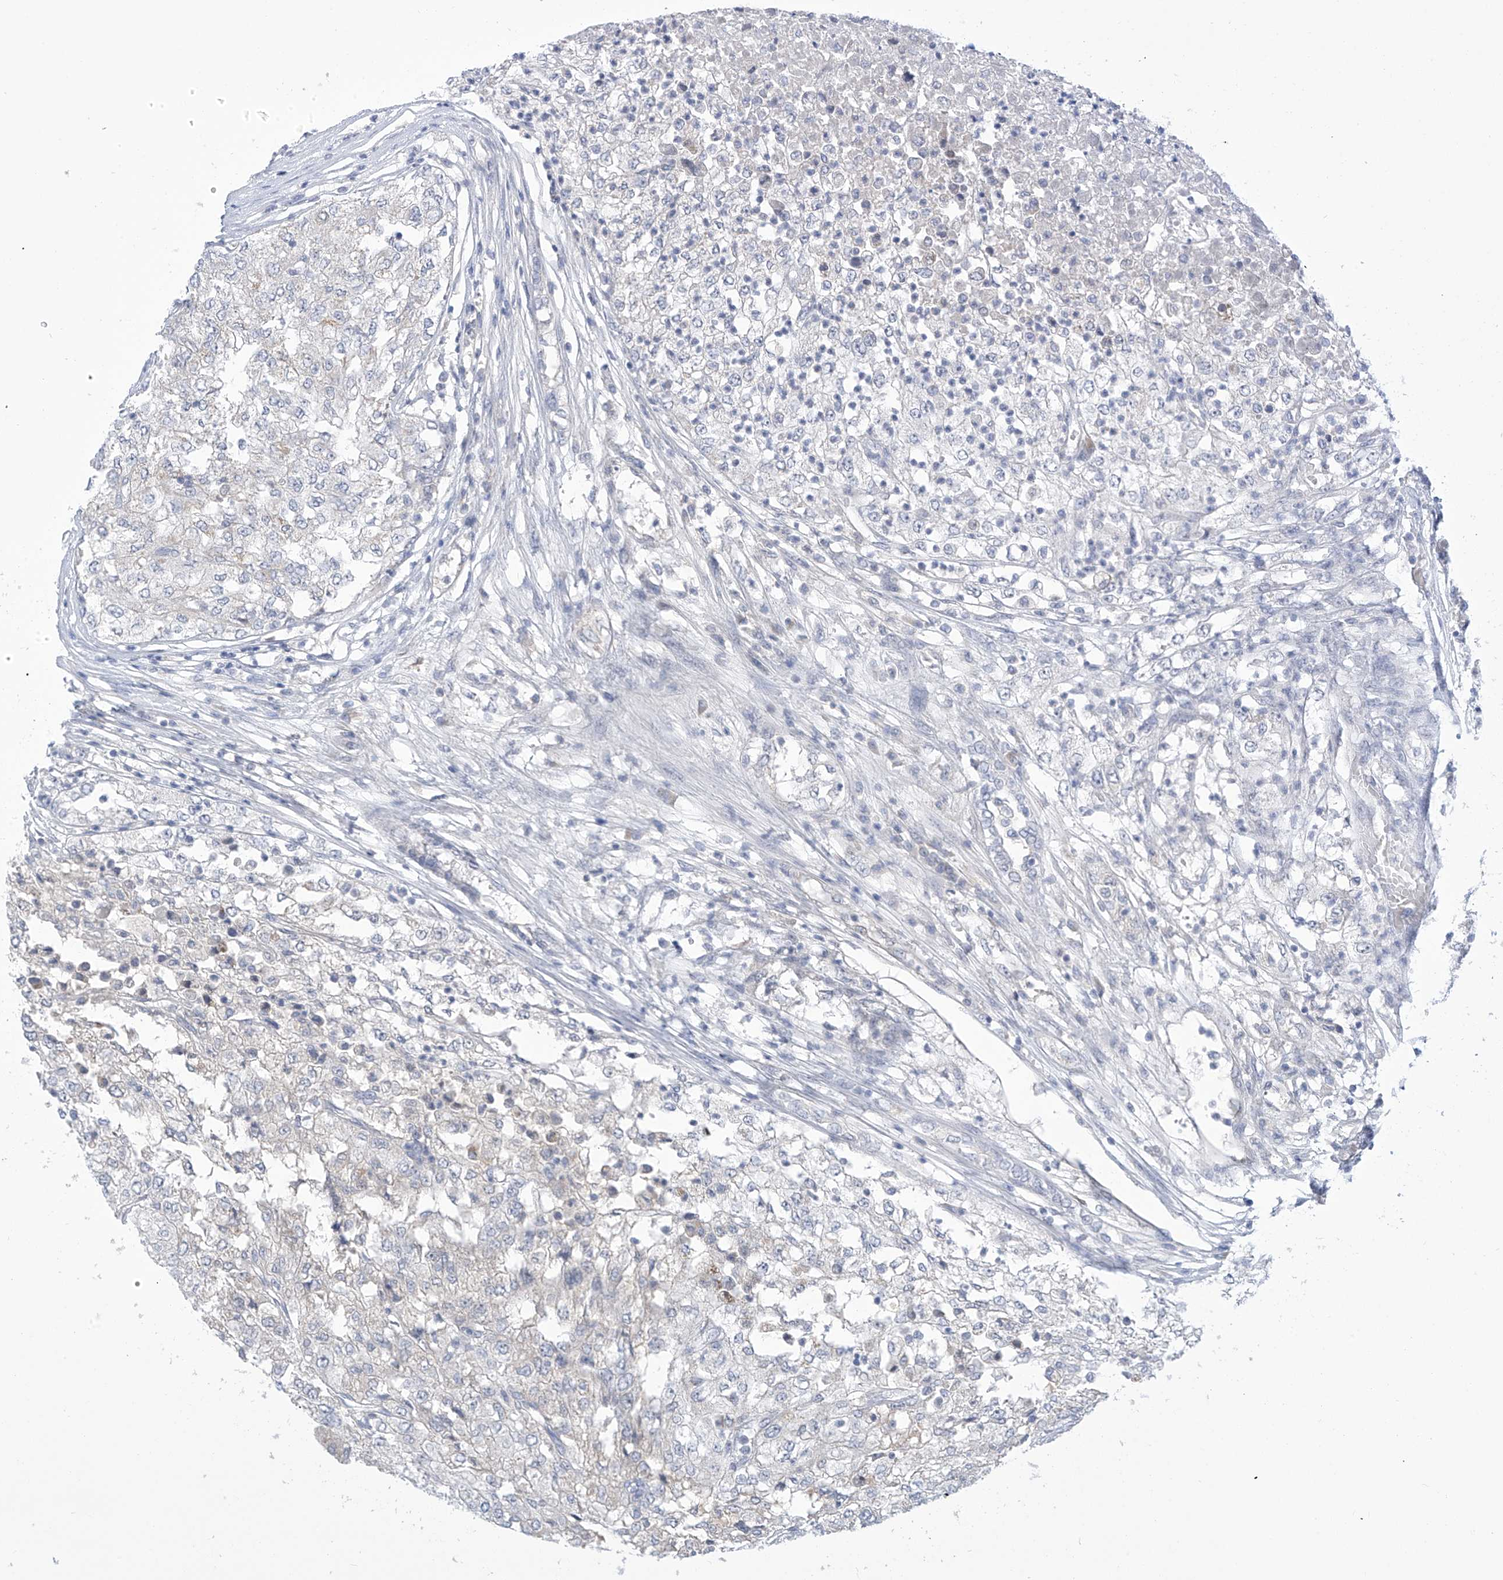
{"staining": {"intensity": "negative", "quantity": "none", "location": "none"}, "tissue": "renal cancer", "cell_type": "Tumor cells", "image_type": "cancer", "snomed": [{"axis": "morphology", "description": "Adenocarcinoma, NOS"}, {"axis": "topography", "description": "Kidney"}], "caption": "Immunohistochemical staining of human adenocarcinoma (renal) displays no significant expression in tumor cells.", "gene": "IBA57", "patient": {"sex": "female", "age": 54}}